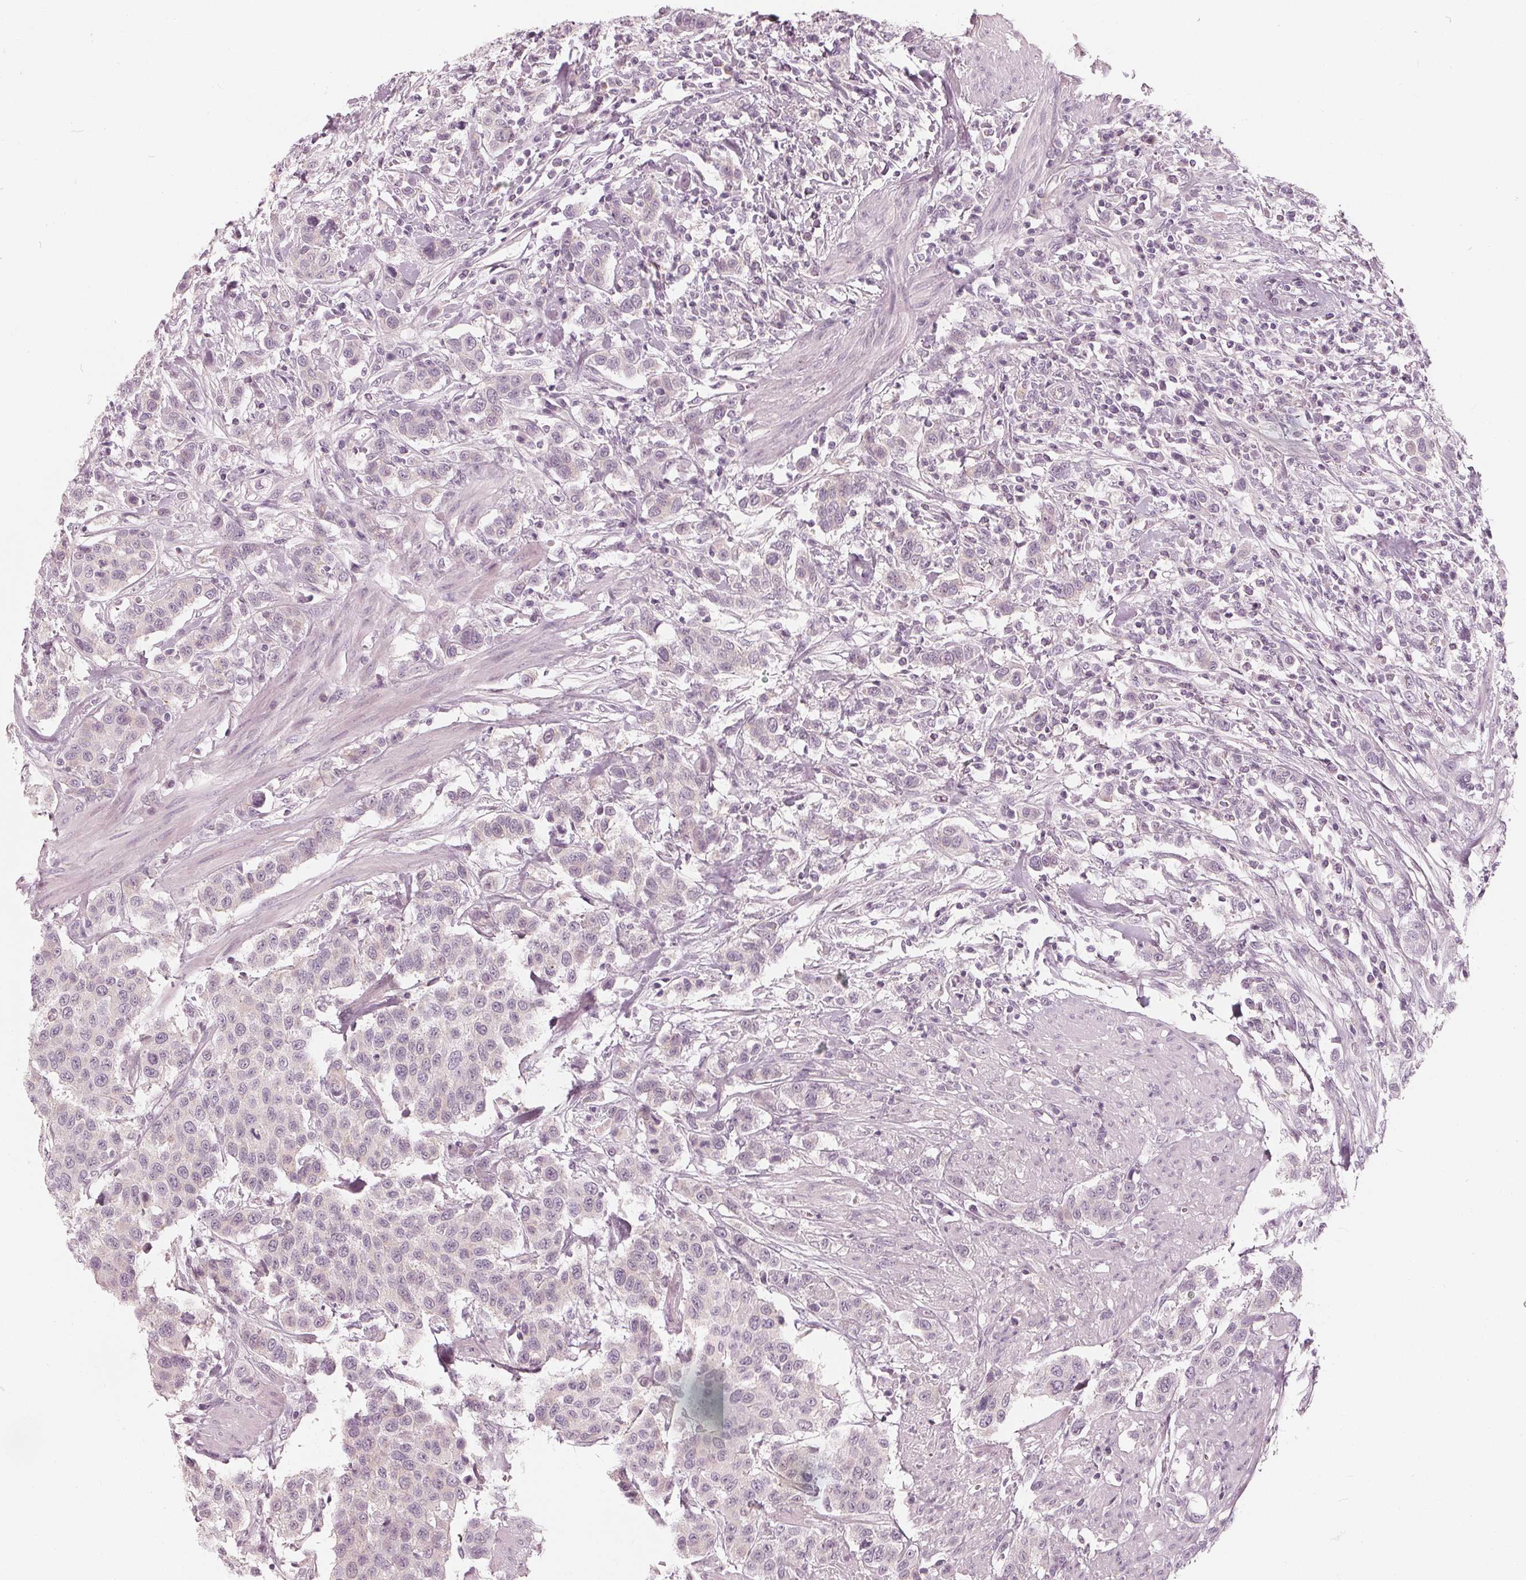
{"staining": {"intensity": "negative", "quantity": "none", "location": "none"}, "tissue": "urothelial cancer", "cell_type": "Tumor cells", "image_type": "cancer", "snomed": [{"axis": "morphology", "description": "Urothelial carcinoma, High grade"}, {"axis": "topography", "description": "Urinary bladder"}], "caption": "The image shows no significant staining in tumor cells of urothelial cancer.", "gene": "SAT2", "patient": {"sex": "female", "age": 58}}